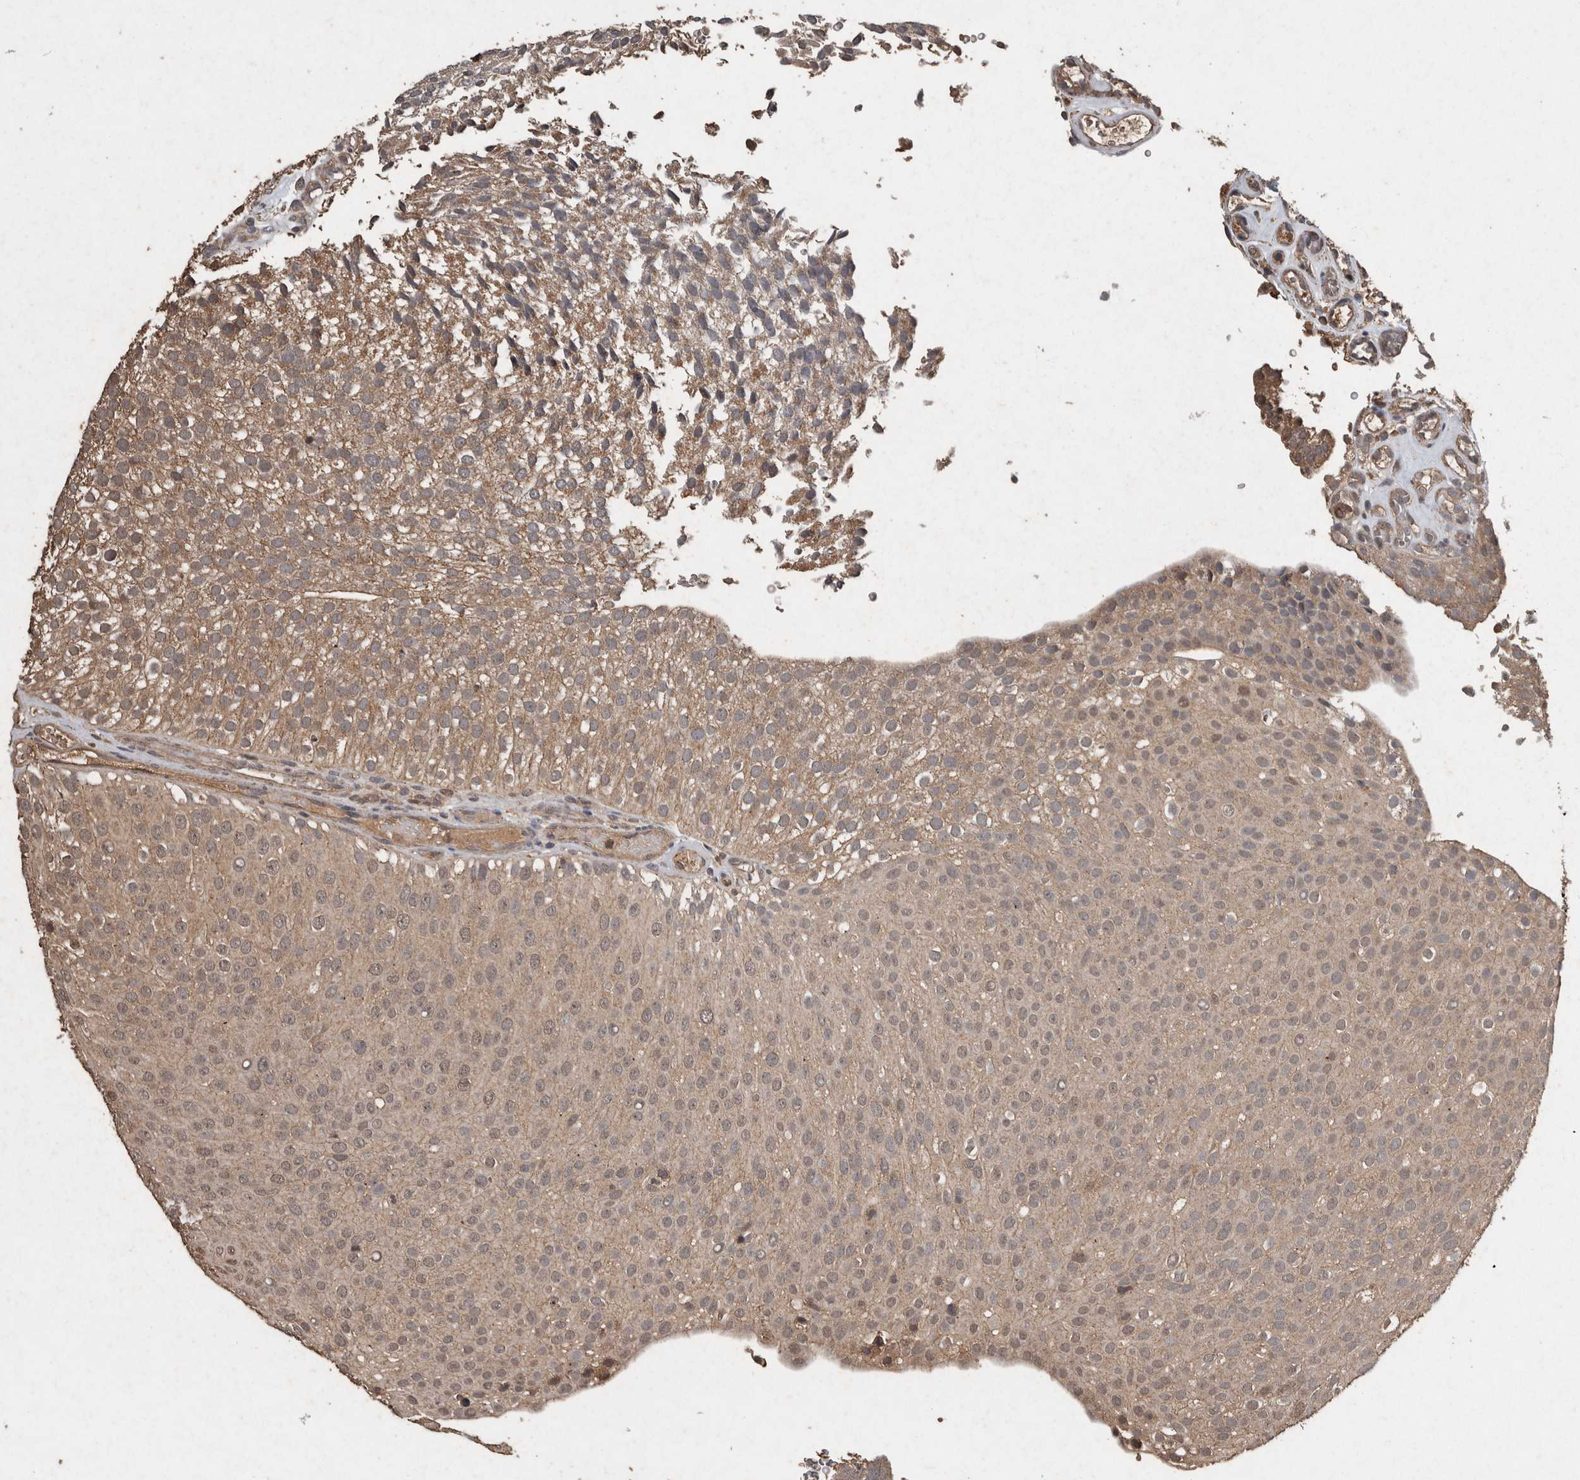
{"staining": {"intensity": "weak", "quantity": ">75%", "location": "cytoplasmic/membranous,nuclear"}, "tissue": "urothelial cancer", "cell_type": "Tumor cells", "image_type": "cancer", "snomed": [{"axis": "morphology", "description": "Urothelial carcinoma, Low grade"}, {"axis": "topography", "description": "Urinary bladder"}], "caption": "Protein staining of low-grade urothelial carcinoma tissue reveals weak cytoplasmic/membranous and nuclear positivity in approximately >75% of tumor cells. (DAB (3,3'-diaminobenzidine) IHC with brightfield microscopy, high magnification).", "gene": "FGFRL1", "patient": {"sex": "male", "age": 78}}